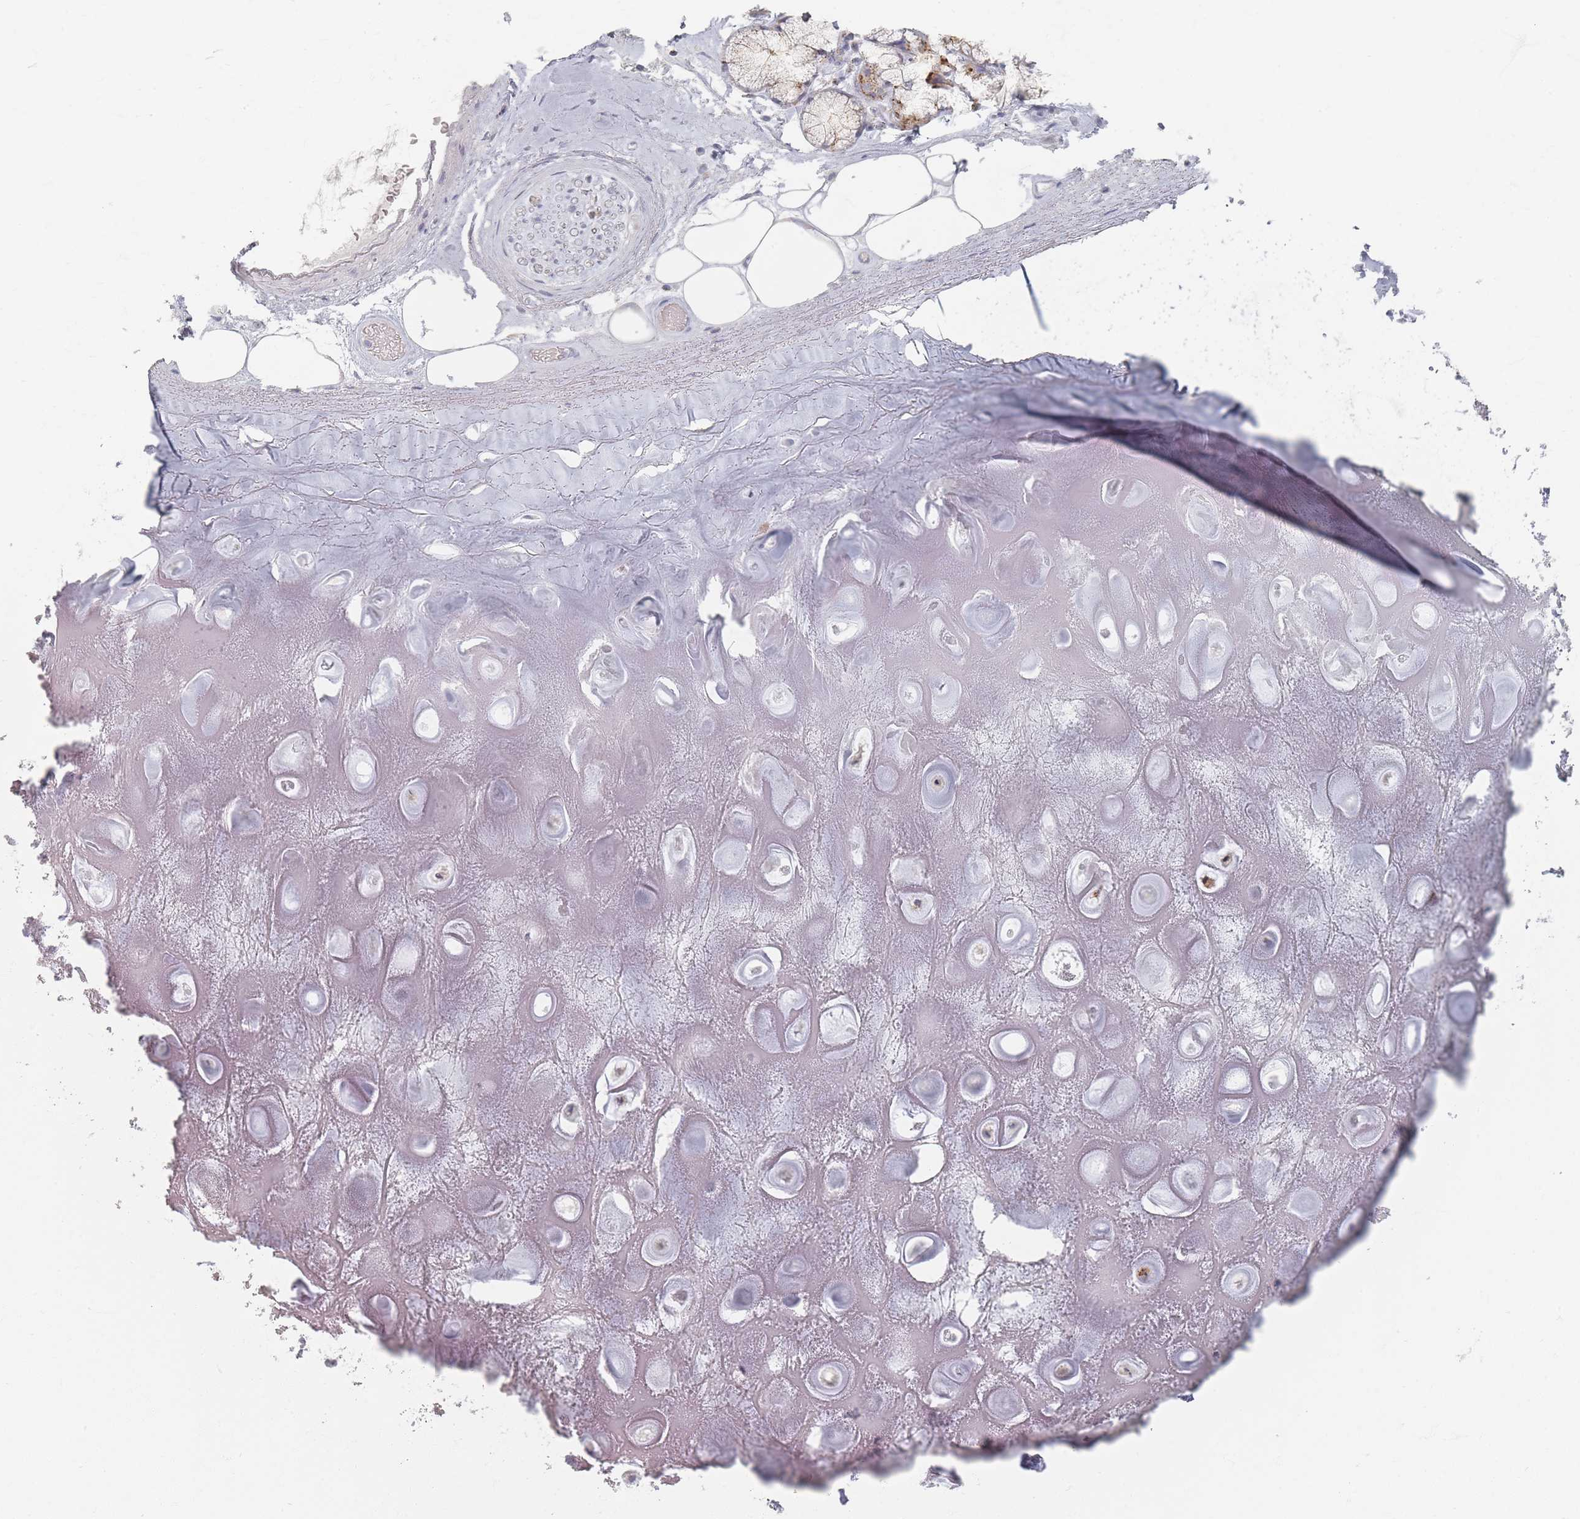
{"staining": {"intensity": "negative", "quantity": "none", "location": "none"}, "tissue": "adipose tissue", "cell_type": "Adipocytes", "image_type": "normal", "snomed": [{"axis": "morphology", "description": "Normal tissue, NOS"}, {"axis": "topography", "description": "Cartilage tissue"}], "caption": "Histopathology image shows no protein staining in adipocytes of benign adipose tissue.", "gene": "ENSG00000251357", "patient": {"sex": "male", "age": 81}}